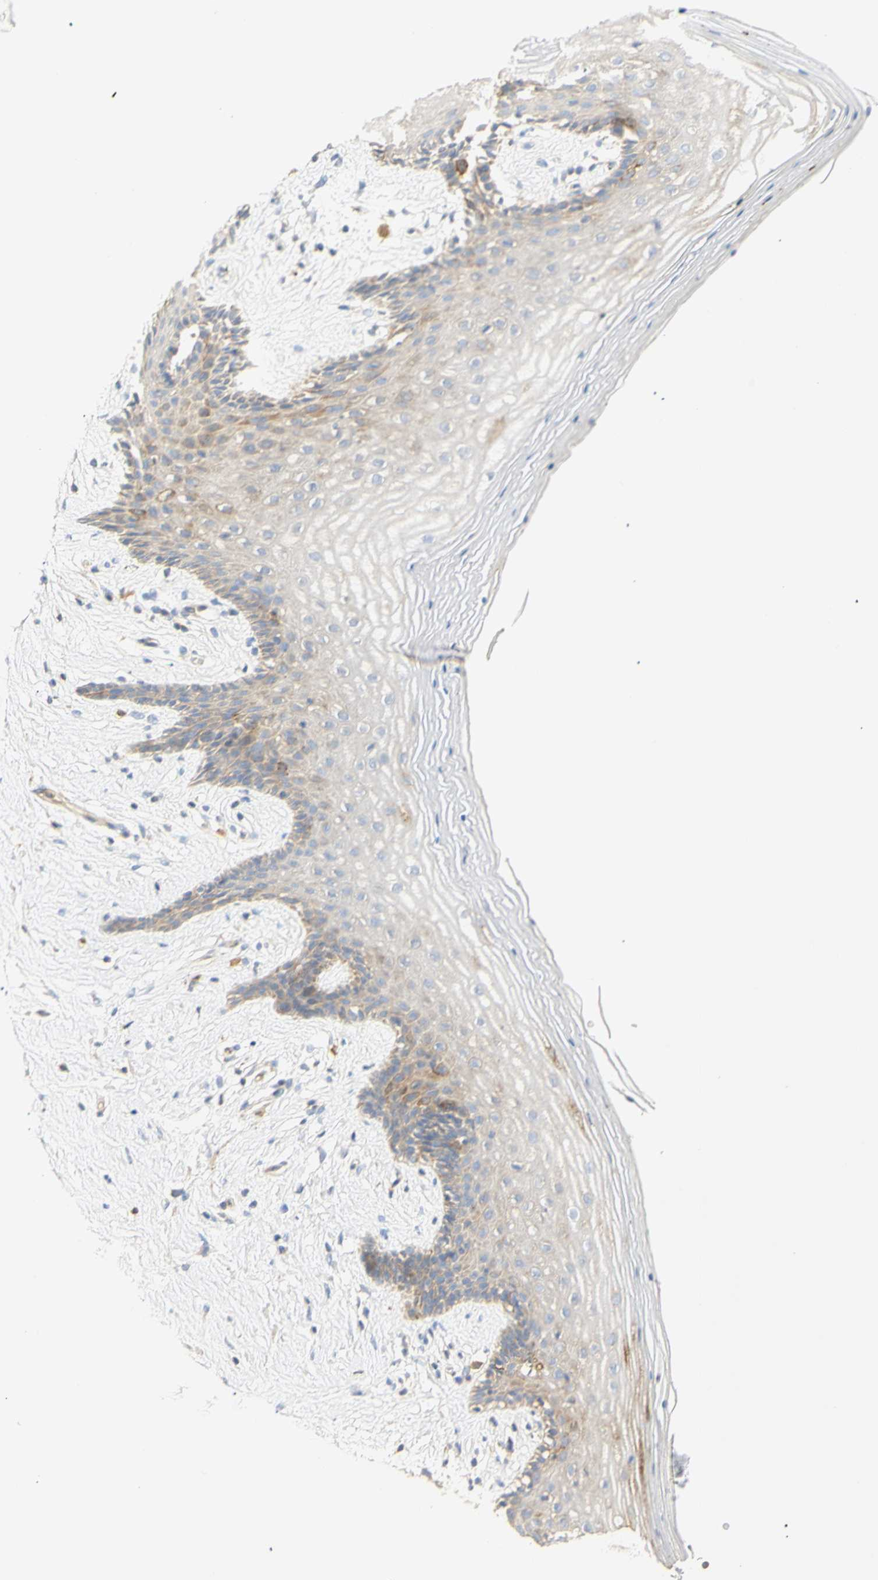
{"staining": {"intensity": "moderate", "quantity": "<25%", "location": "cytoplasmic/membranous"}, "tissue": "vagina", "cell_type": "Squamous epithelial cells", "image_type": "normal", "snomed": [{"axis": "morphology", "description": "Normal tissue, NOS"}, {"axis": "topography", "description": "Vagina"}], "caption": "Brown immunohistochemical staining in unremarkable human vagina shows moderate cytoplasmic/membranous expression in approximately <25% of squamous epithelial cells. The protein is shown in brown color, while the nuclei are stained blue.", "gene": "KCNE4", "patient": {"sex": "female", "age": 44}}